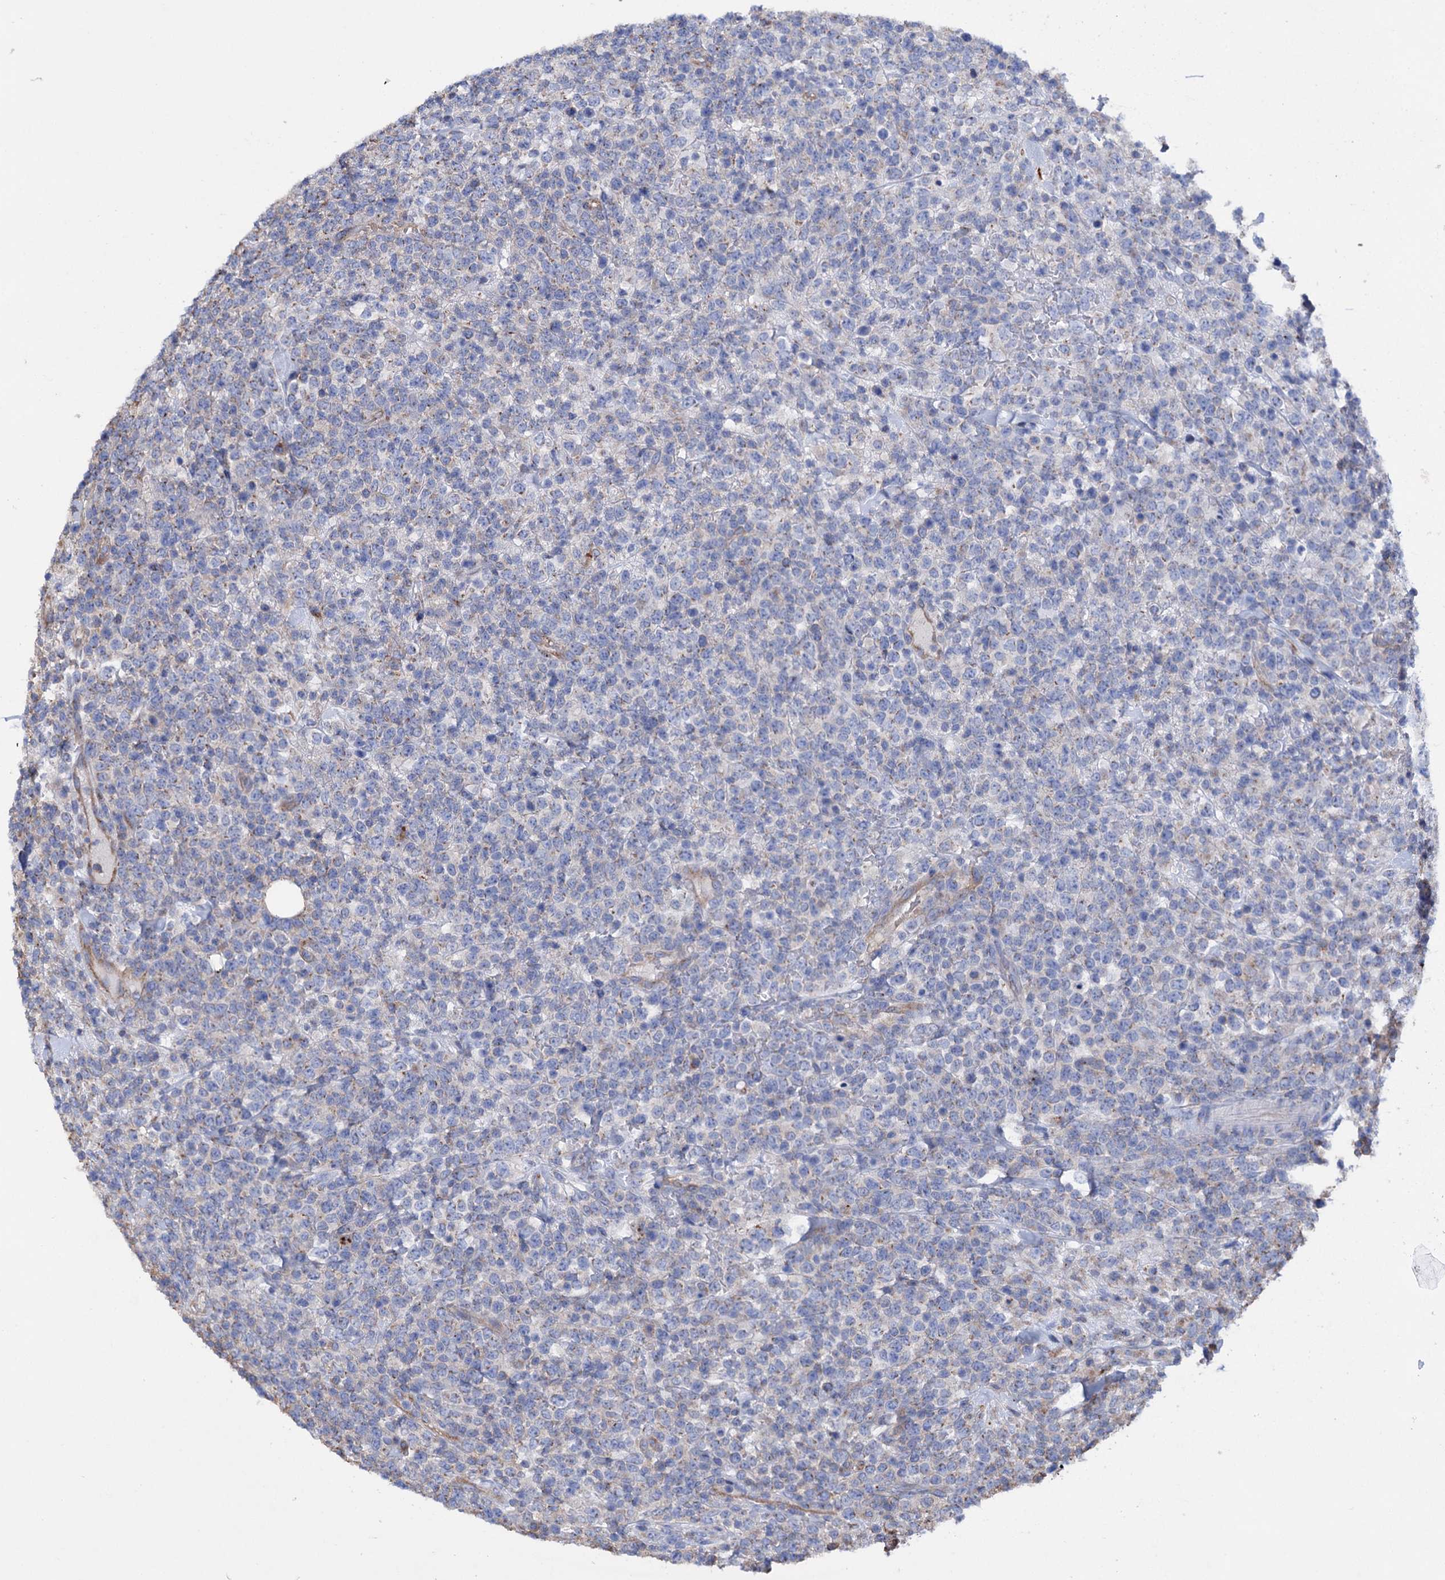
{"staining": {"intensity": "weak", "quantity": "<25%", "location": "cytoplasmic/membranous"}, "tissue": "lymphoma", "cell_type": "Tumor cells", "image_type": "cancer", "snomed": [{"axis": "morphology", "description": "Malignant lymphoma, non-Hodgkin's type, High grade"}, {"axis": "topography", "description": "Colon"}], "caption": "This is an immunohistochemistry photomicrograph of human lymphoma. There is no positivity in tumor cells.", "gene": "SCPEP1", "patient": {"sex": "female", "age": 53}}